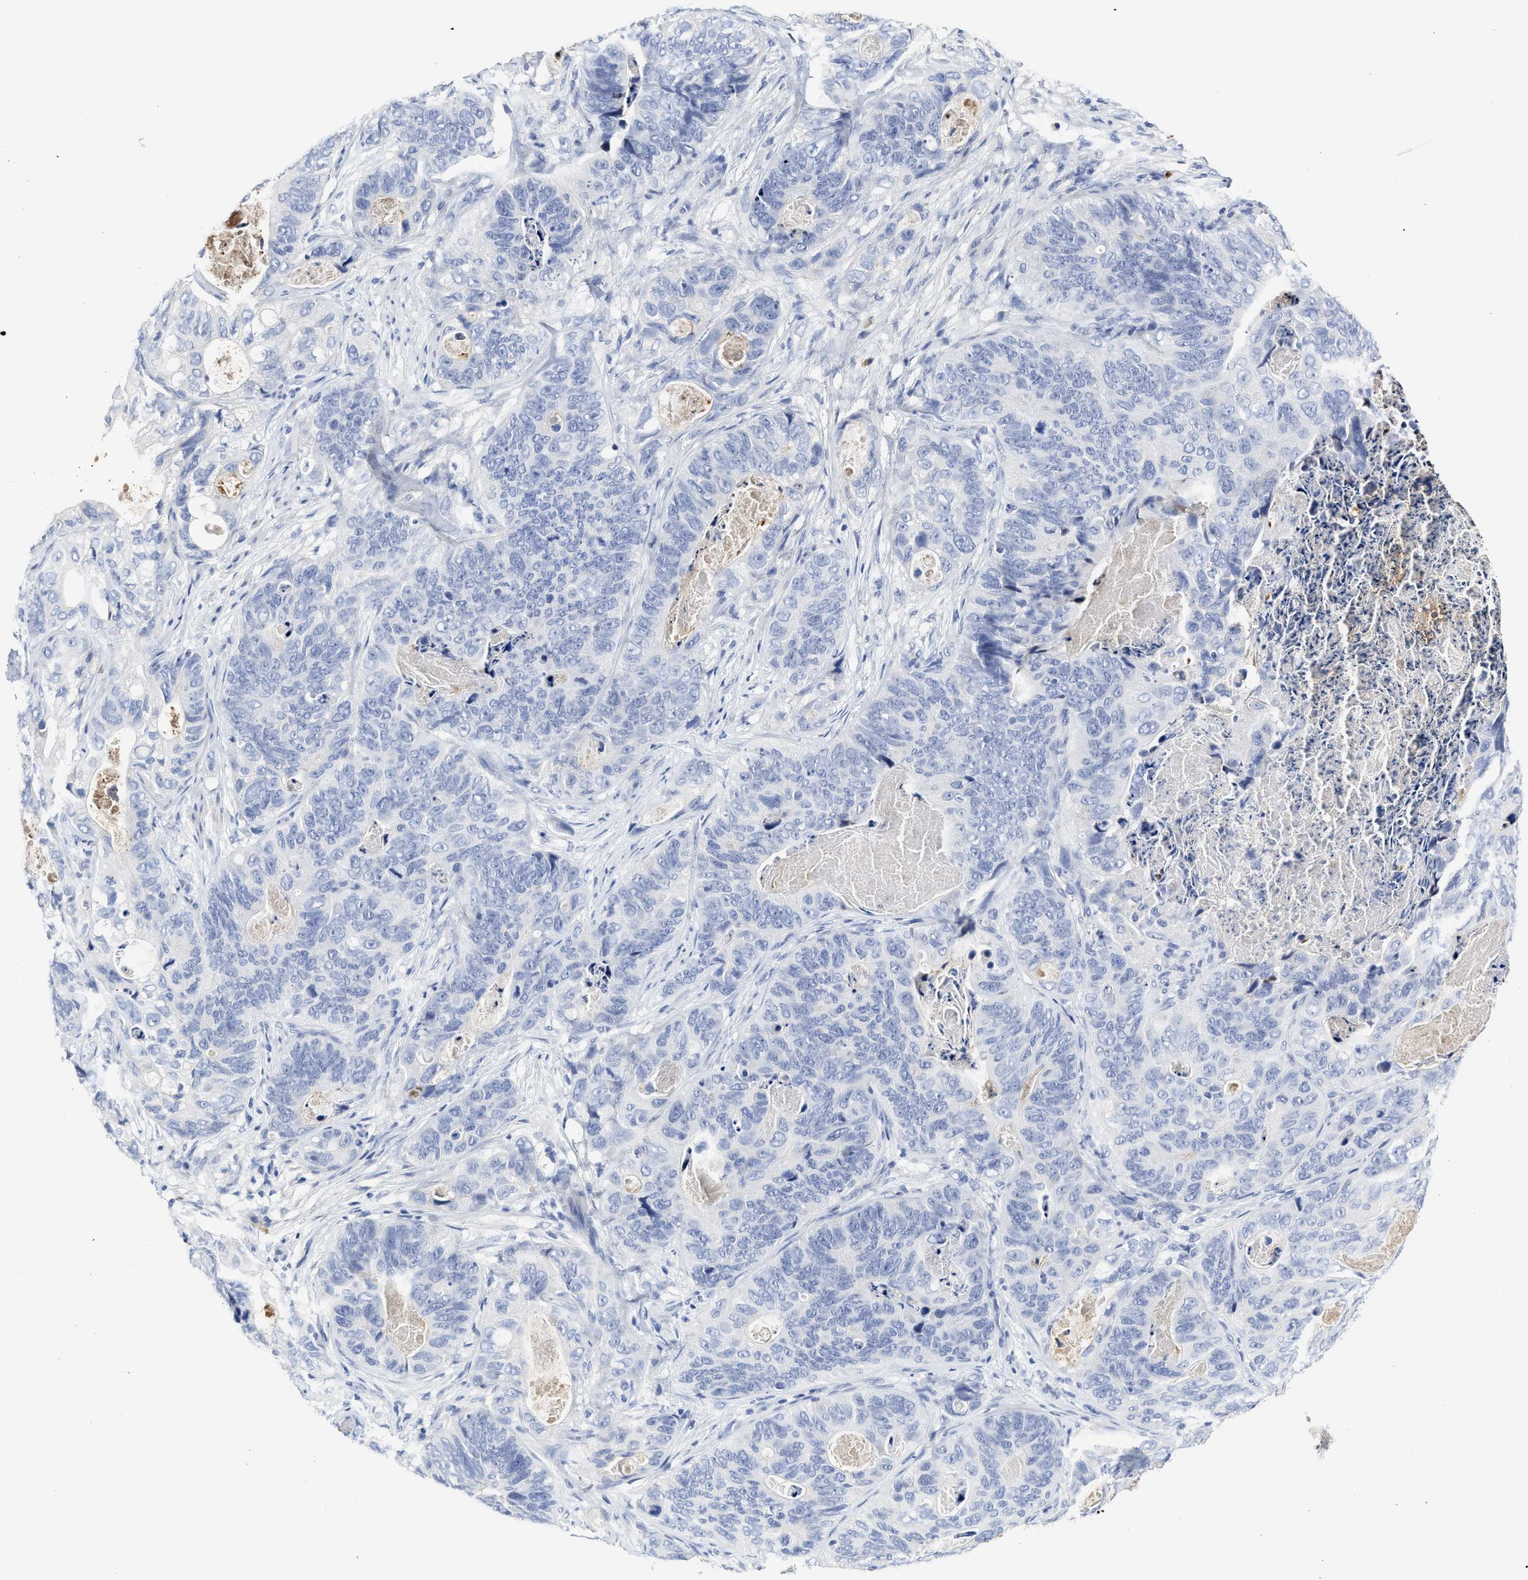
{"staining": {"intensity": "negative", "quantity": "none", "location": "none"}, "tissue": "stomach cancer", "cell_type": "Tumor cells", "image_type": "cancer", "snomed": [{"axis": "morphology", "description": "Adenocarcinoma, NOS"}, {"axis": "topography", "description": "Stomach"}], "caption": "Immunohistochemical staining of stomach cancer shows no significant expression in tumor cells. Brightfield microscopy of immunohistochemistry (IHC) stained with DAB (brown) and hematoxylin (blue), captured at high magnification.", "gene": "C2", "patient": {"sex": "female", "age": 89}}